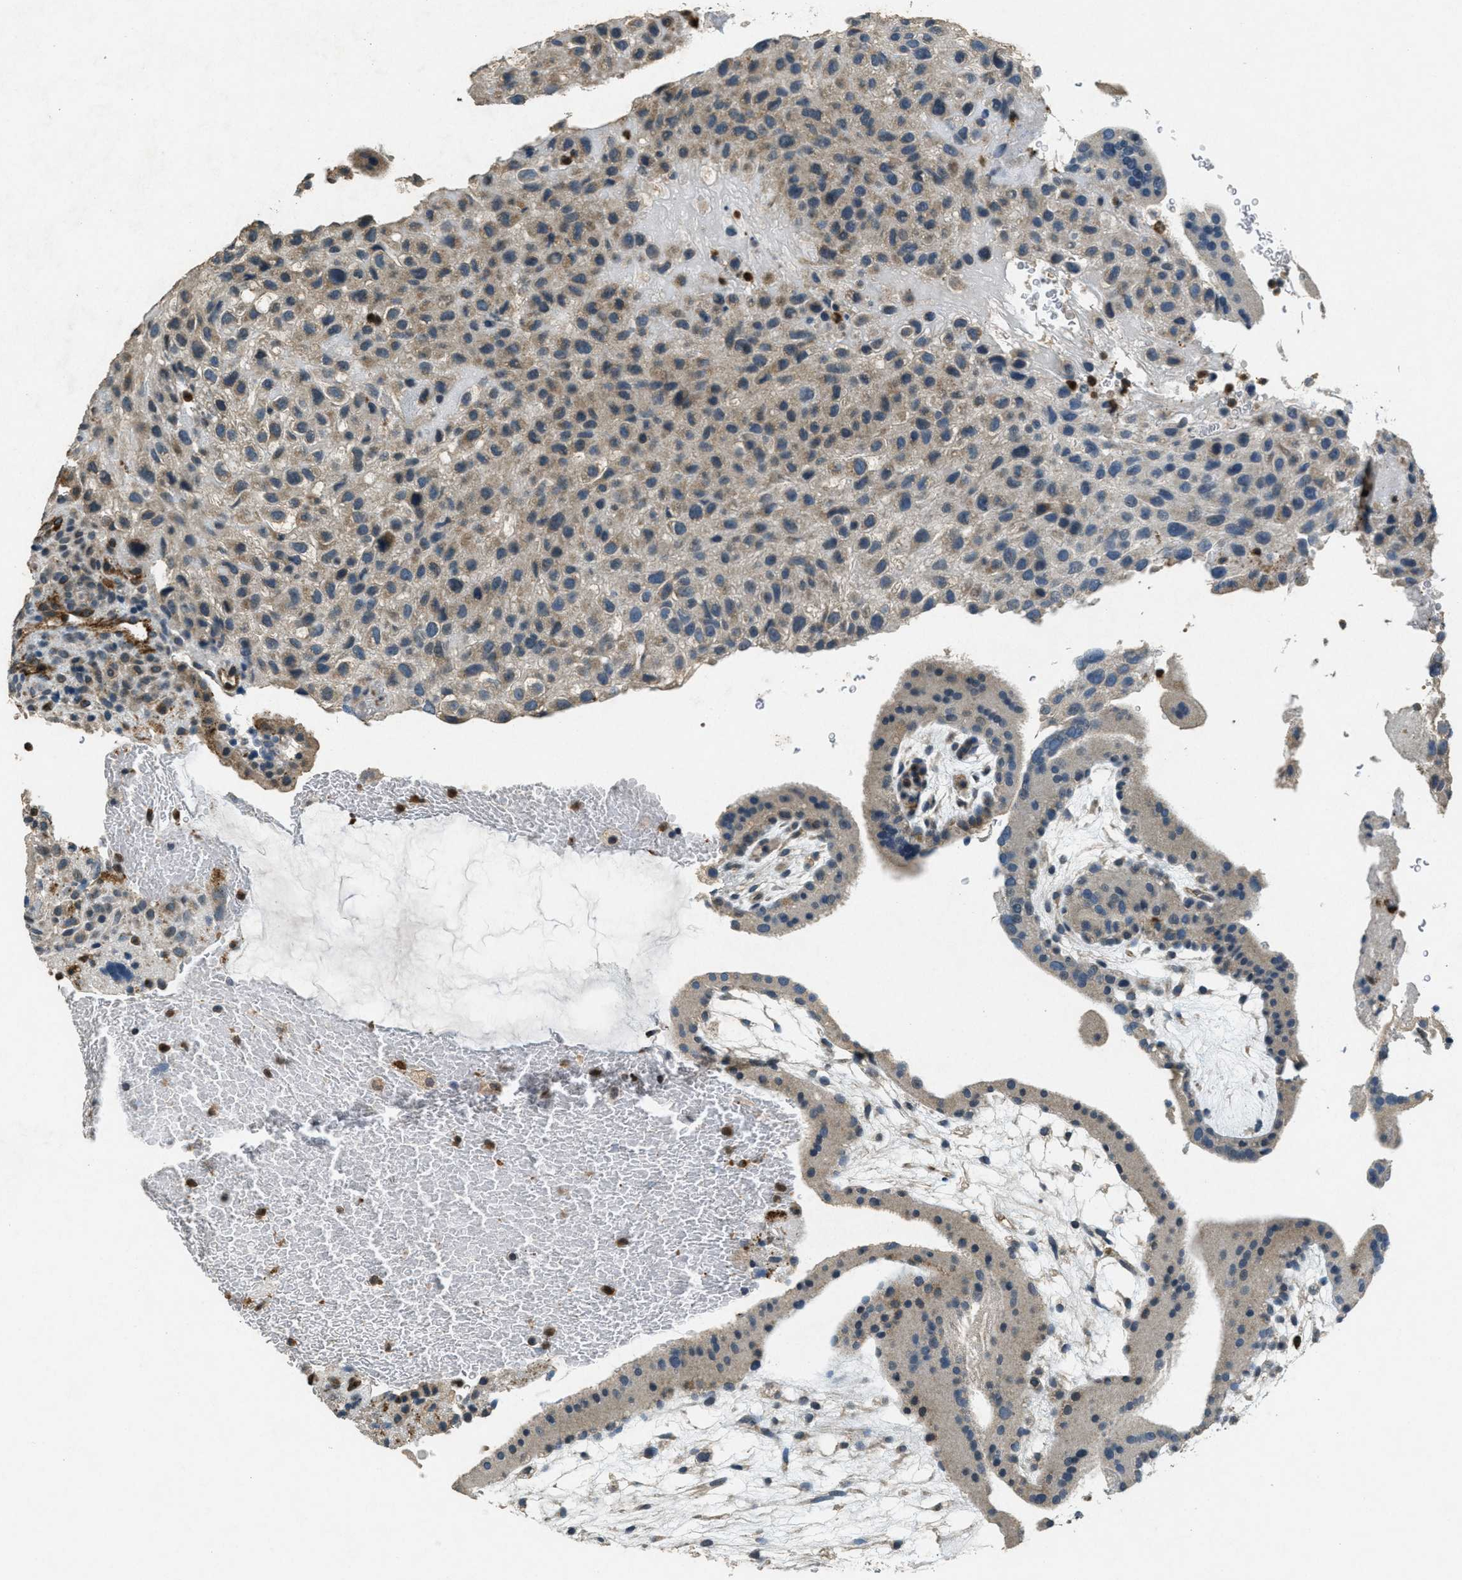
{"staining": {"intensity": "weak", "quantity": ">75%", "location": "cytoplasmic/membranous"}, "tissue": "placenta", "cell_type": "Decidual cells", "image_type": "normal", "snomed": [{"axis": "morphology", "description": "Normal tissue, NOS"}, {"axis": "topography", "description": "Placenta"}], "caption": "The photomicrograph demonstrates staining of unremarkable placenta, revealing weak cytoplasmic/membranous protein positivity (brown color) within decidual cells.", "gene": "RAB3D", "patient": {"sex": "female", "age": 19}}